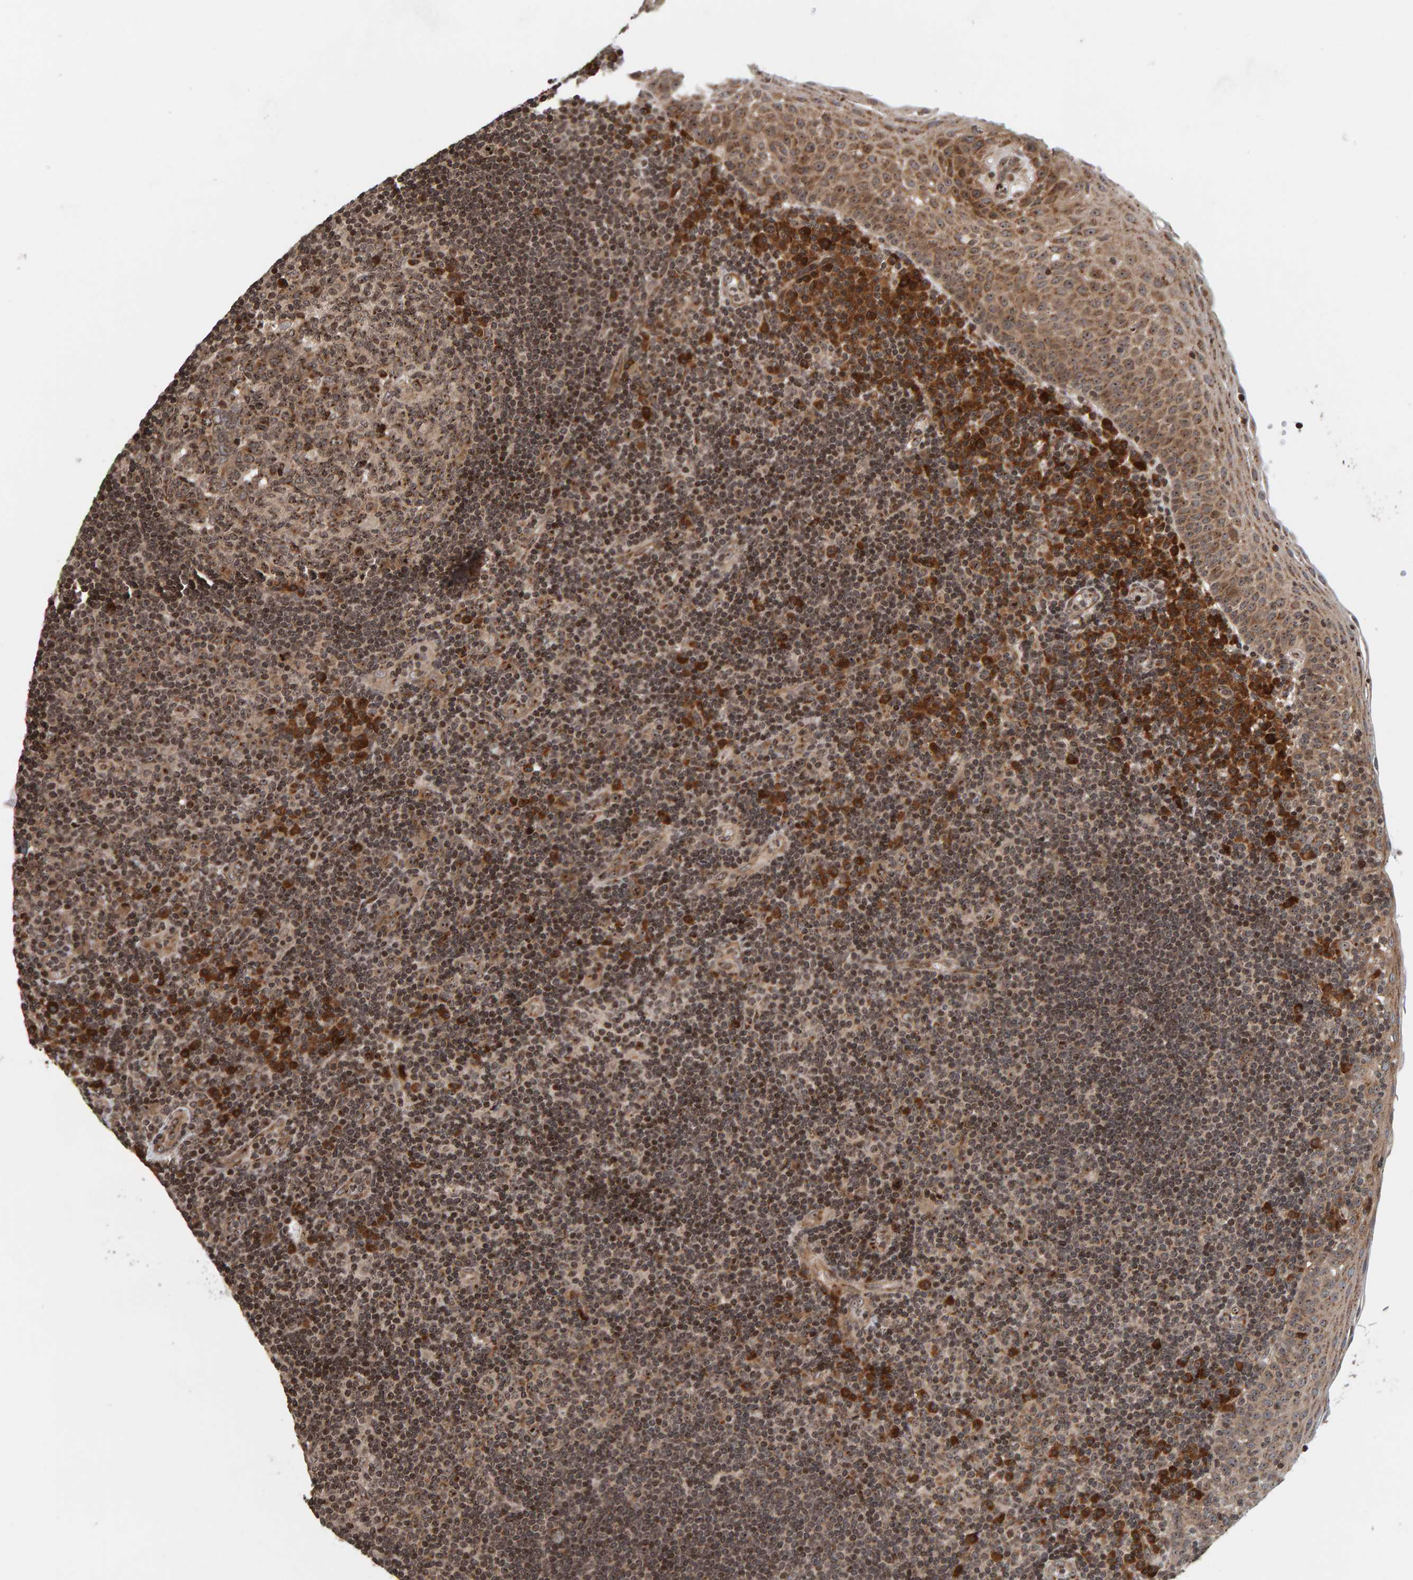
{"staining": {"intensity": "moderate", "quantity": ">75%", "location": "cytoplasmic/membranous,nuclear"}, "tissue": "tonsil", "cell_type": "Germinal center cells", "image_type": "normal", "snomed": [{"axis": "morphology", "description": "Normal tissue, NOS"}, {"axis": "topography", "description": "Tonsil"}], "caption": "The histopathology image reveals immunohistochemical staining of normal tonsil. There is moderate cytoplasmic/membranous,nuclear expression is present in about >75% of germinal center cells.", "gene": "CCDC182", "patient": {"sex": "female", "age": 40}}